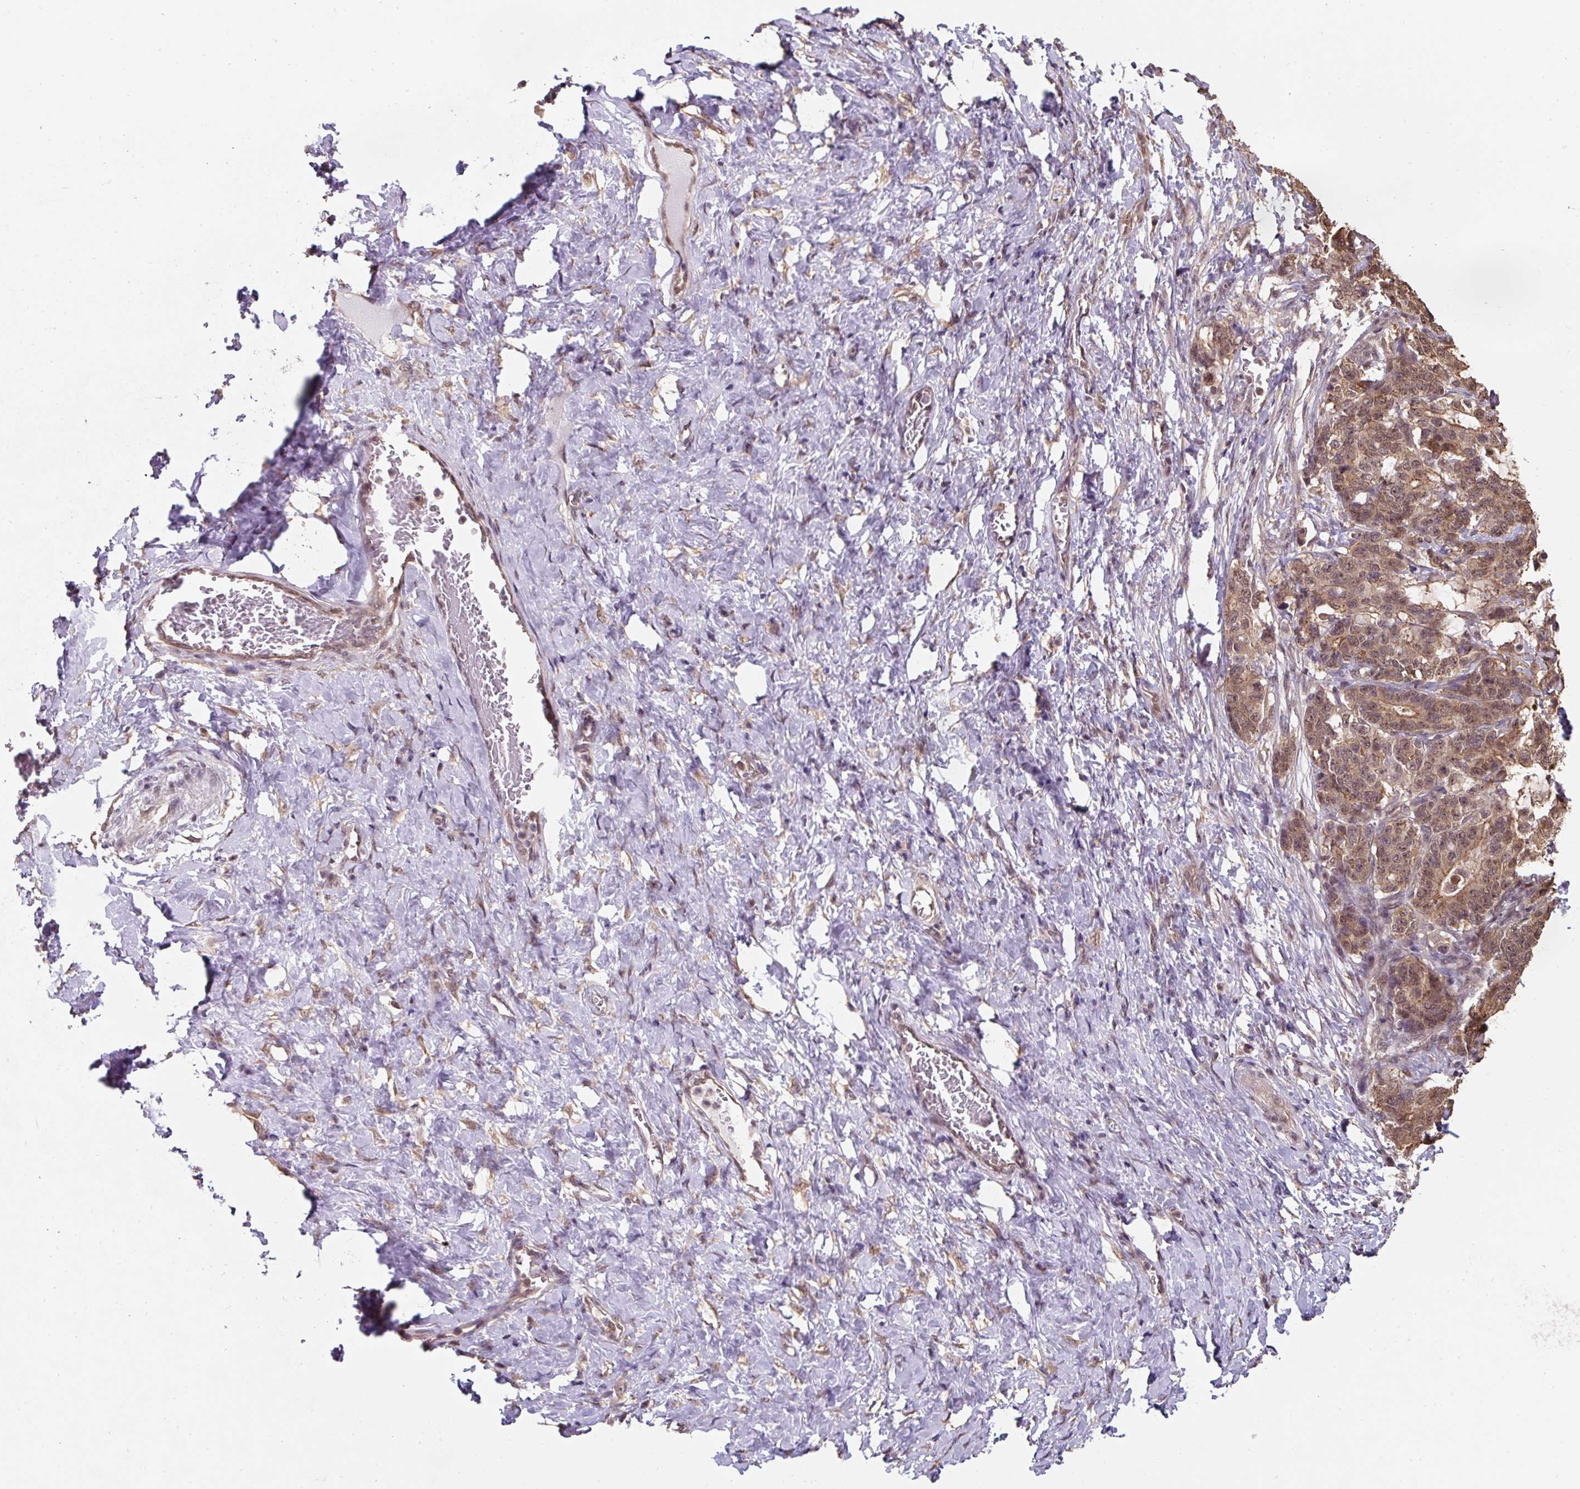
{"staining": {"intensity": "moderate", "quantity": ">75%", "location": "cytoplasmic/membranous,nuclear"}, "tissue": "stomach cancer", "cell_type": "Tumor cells", "image_type": "cancer", "snomed": [{"axis": "morphology", "description": "Normal tissue, NOS"}, {"axis": "morphology", "description": "Adenocarcinoma, NOS"}, {"axis": "topography", "description": "Stomach"}], "caption": "Human stomach adenocarcinoma stained with a protein marker exhibits moderate staining in tumor cells.", "gene": "ST13", "patient": {"sex": "female", "age": 64}}